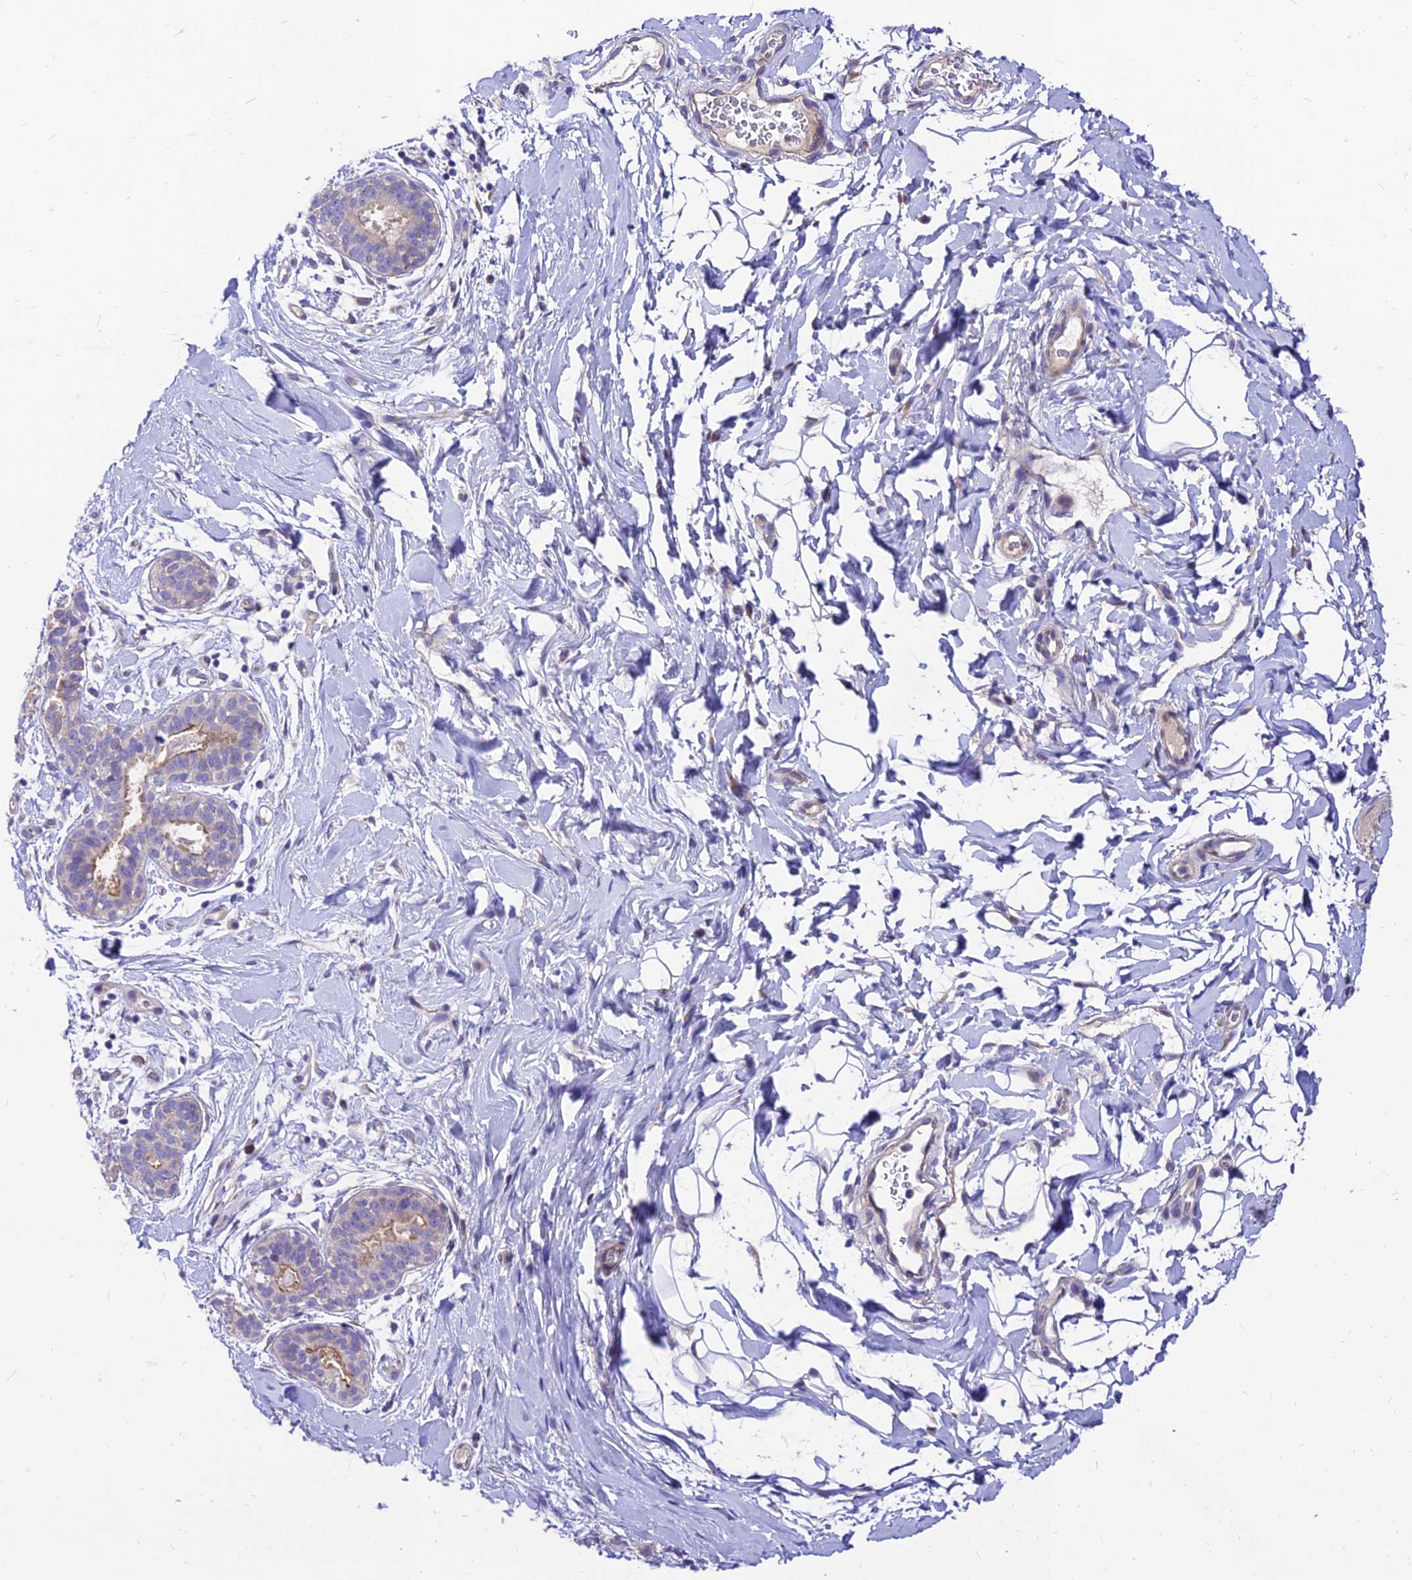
{"staining": {"intensity": "negative", "quantity": "none", "location": "none"}, "tissue": "adipose tissue", "cell_type": "Adipocytes", "image_type": "normal", "snomed": [{"axis": "morphology", "description": "Normal tissue, NOS"}, {"axis": "topography", "description": "Breast"}], "caption": "Immunohistochemical staining of unremarkable human adipose tissue displays no significant expression in adipocytes. The staining is performed using DAB brown chromogen with nuclei counter-stained in using hematoxylin.", "gene": "C6orf132", "patient": {"sex": "female", "age": 26}}